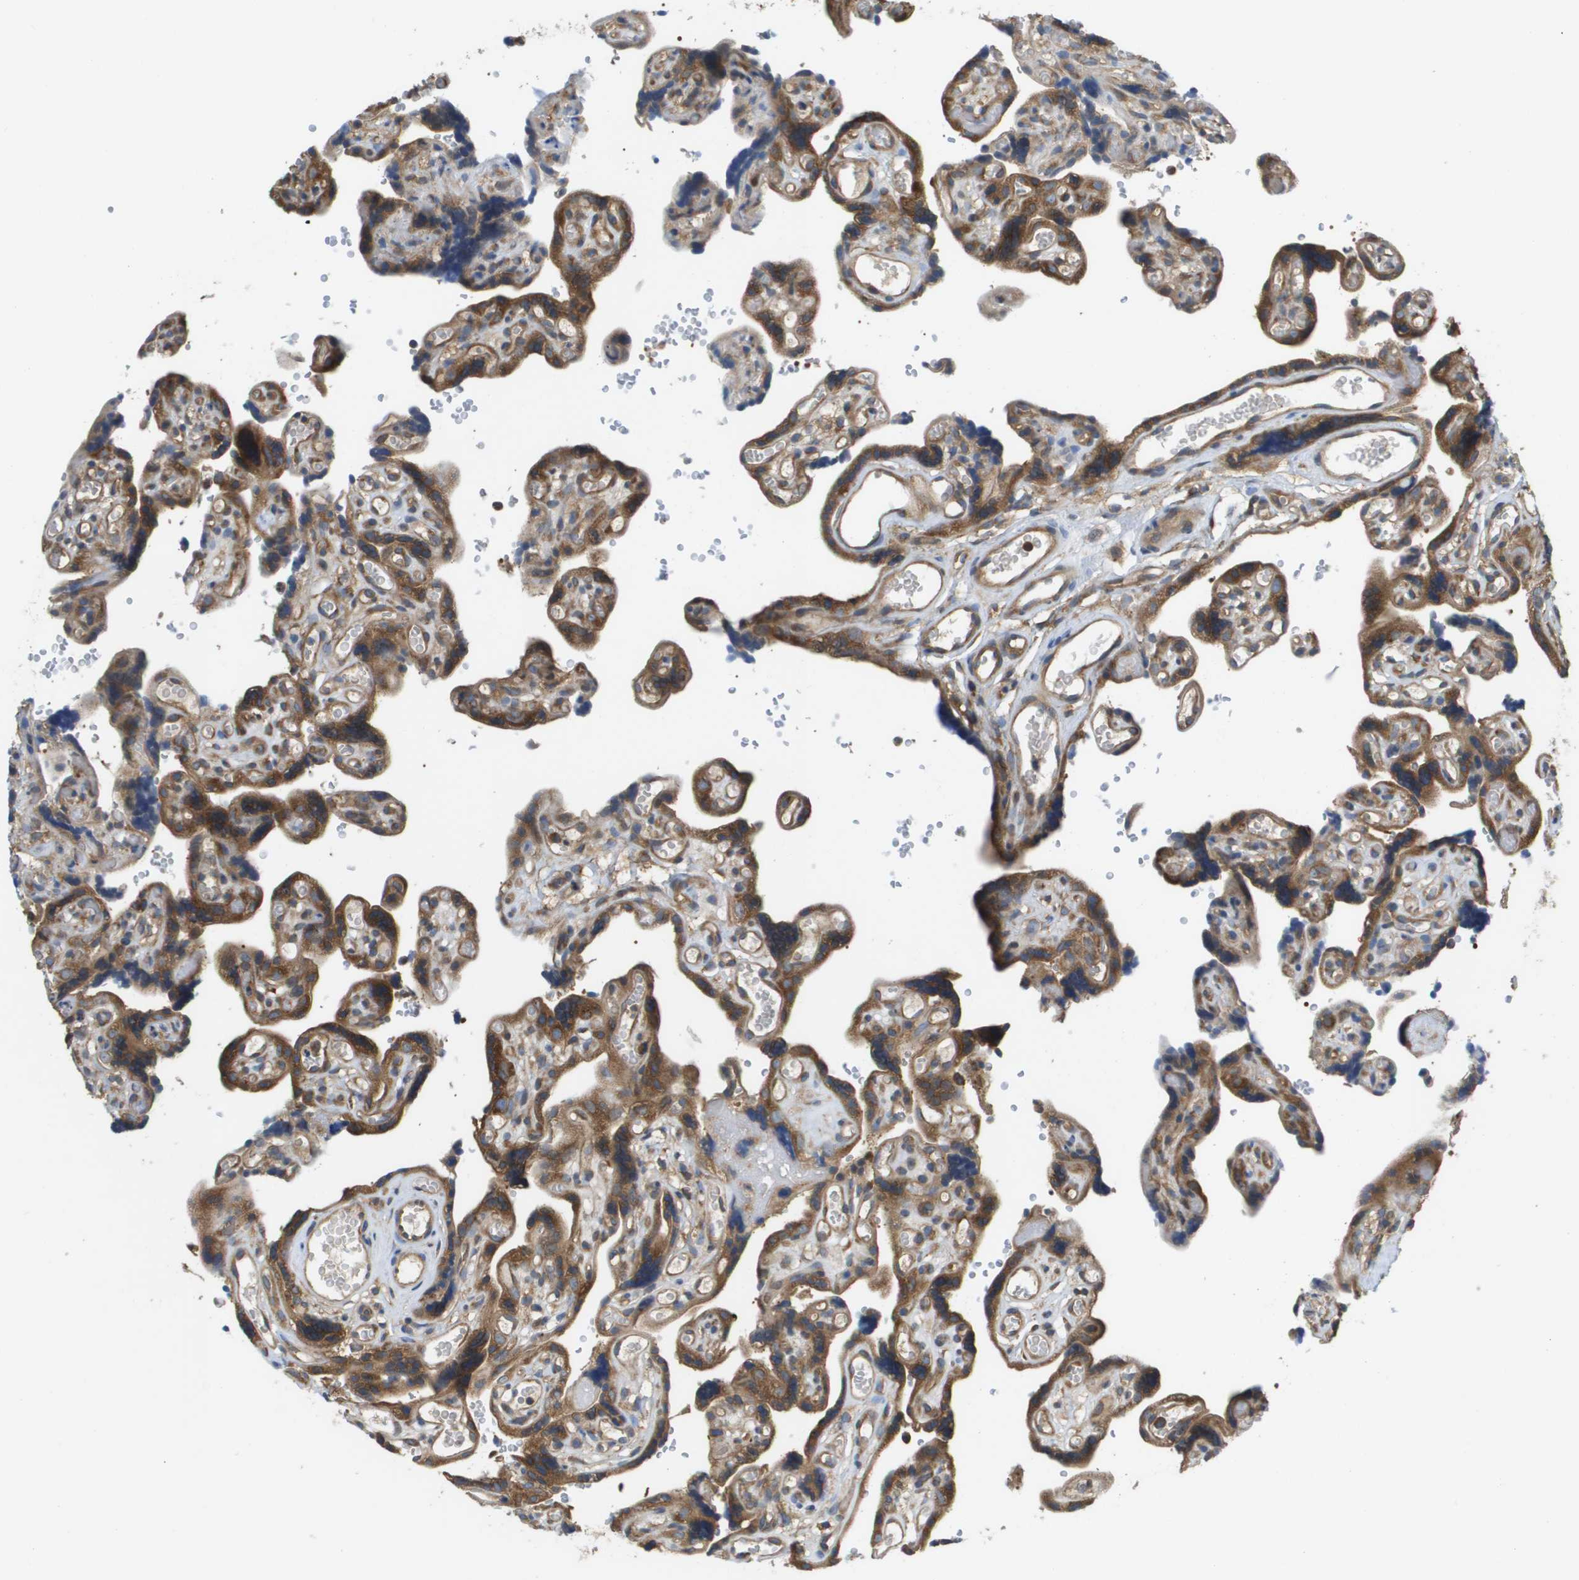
{"staining": {"intensity": "strong", "quantity": ">75%", "location": "cytoplasmic/membranous"}, "tissue": "placenta", "cell_type": "Decidual cells", "image_type": "normal", "snomed": [{"axis": "morphology", "description": "Normal tissue, NOS"}, {"axis": "topography", "description": "Placenta"}], "caption": "IHC of normal human placenta reveals high levels of strong cytoplasmic/membranous staining in about >75% of decidual cells. (DAB (3,3'-diaminobenzidine) = brown stain, brightfield microscopy at high magnification).", "gene": "EIF4G2", "patient": {"sex": "female", "age": 30}}